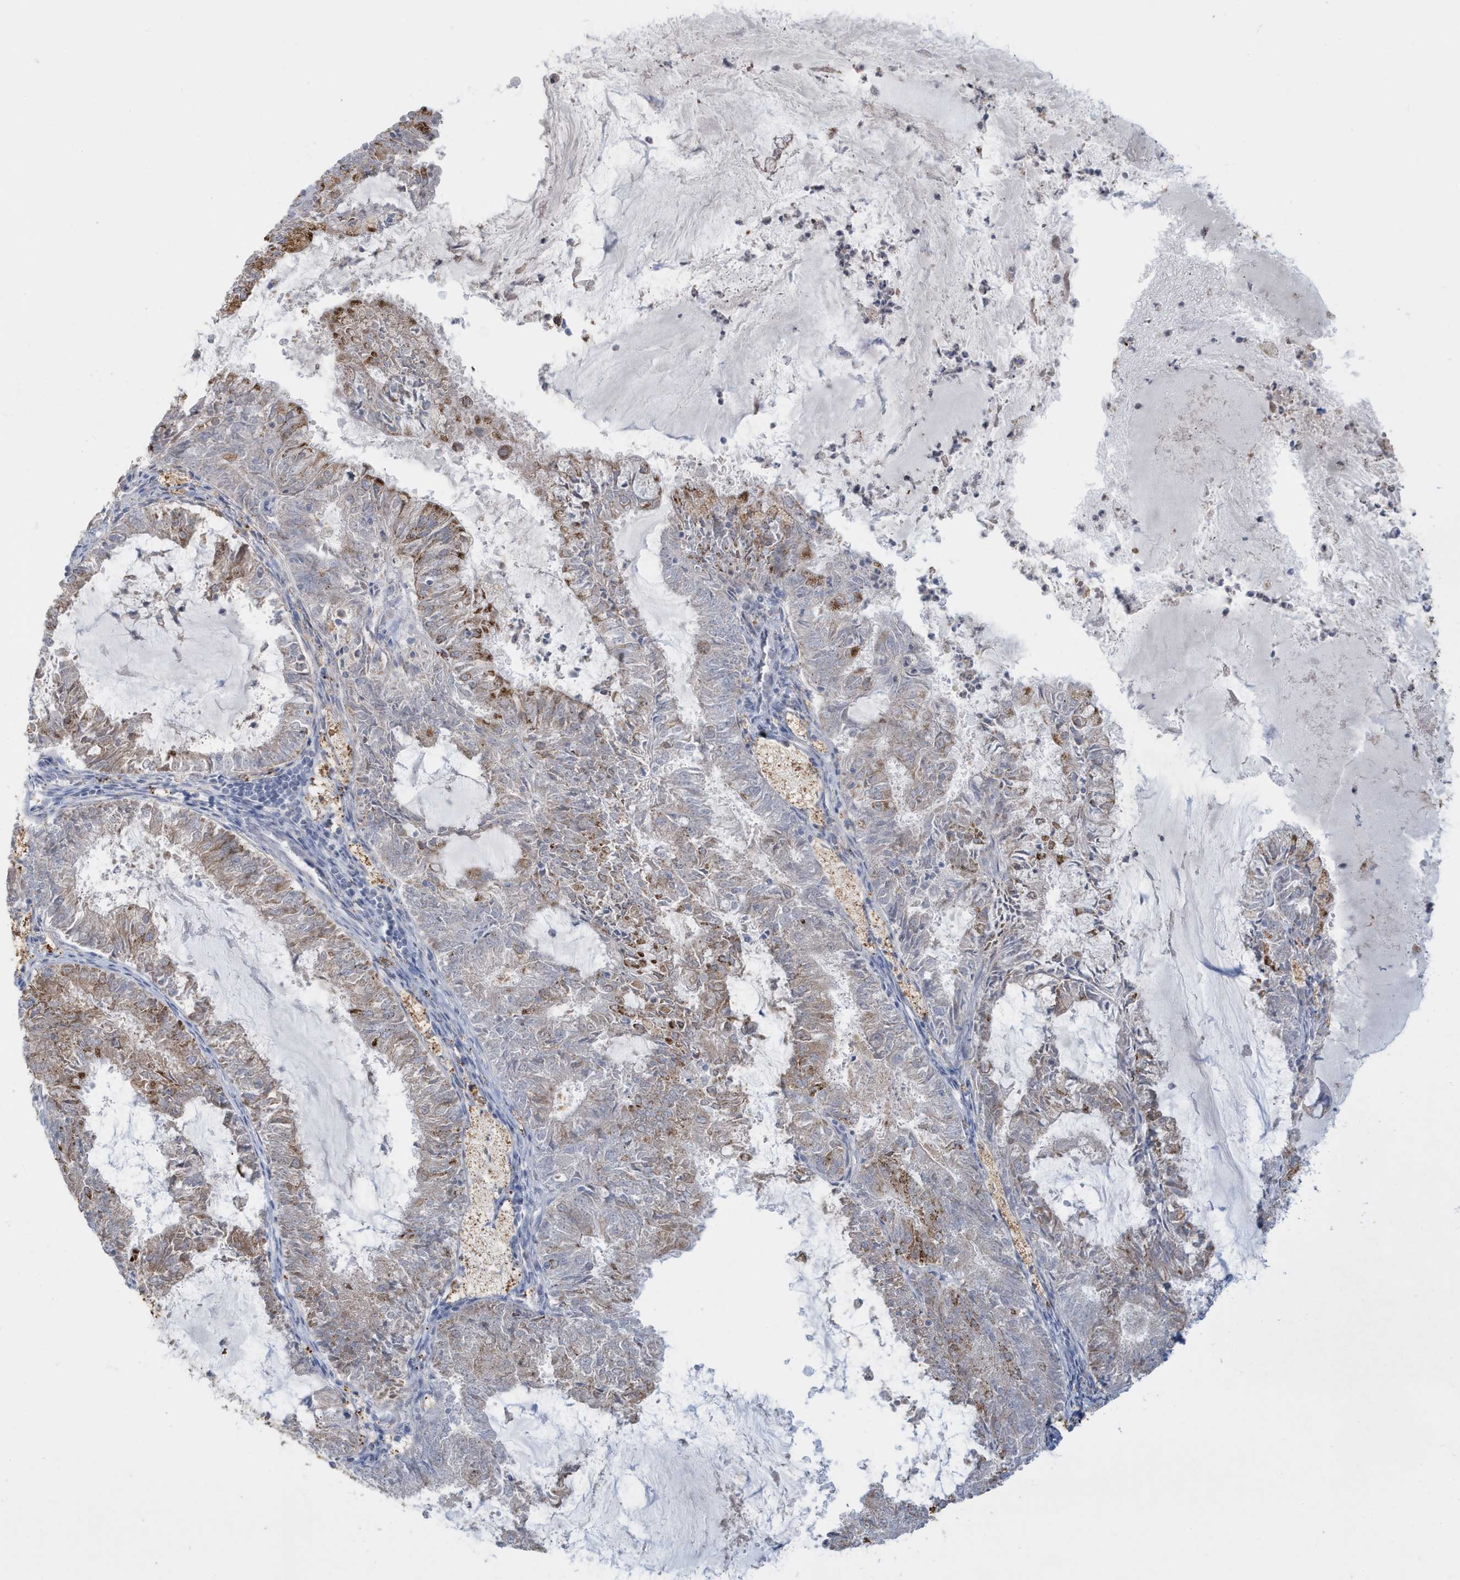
{"staining": {"intensity": "moderate", "quantity": "<25%", "location": "cytoplasmic/membranous"}, "tissue": "endometrial cancer", "cell_type": "Tumor cells", "image_type": "cancer", "snomed": [{"axis": "morphology", "description": "Adenocarcinoma, NOS"}, {"axis": "topography", "description": "Endometrium"}], "caption": "Immunohistochemistry (IHC) histopathology image of endometrial cancer stained for a protein (brown), which demonstrates low levels of moderate cytoplasmic/membranous staining in approximately <25% of tumor cells.", "gene": "FNDC1", "patient": {"sex": "female", "age": 57}}